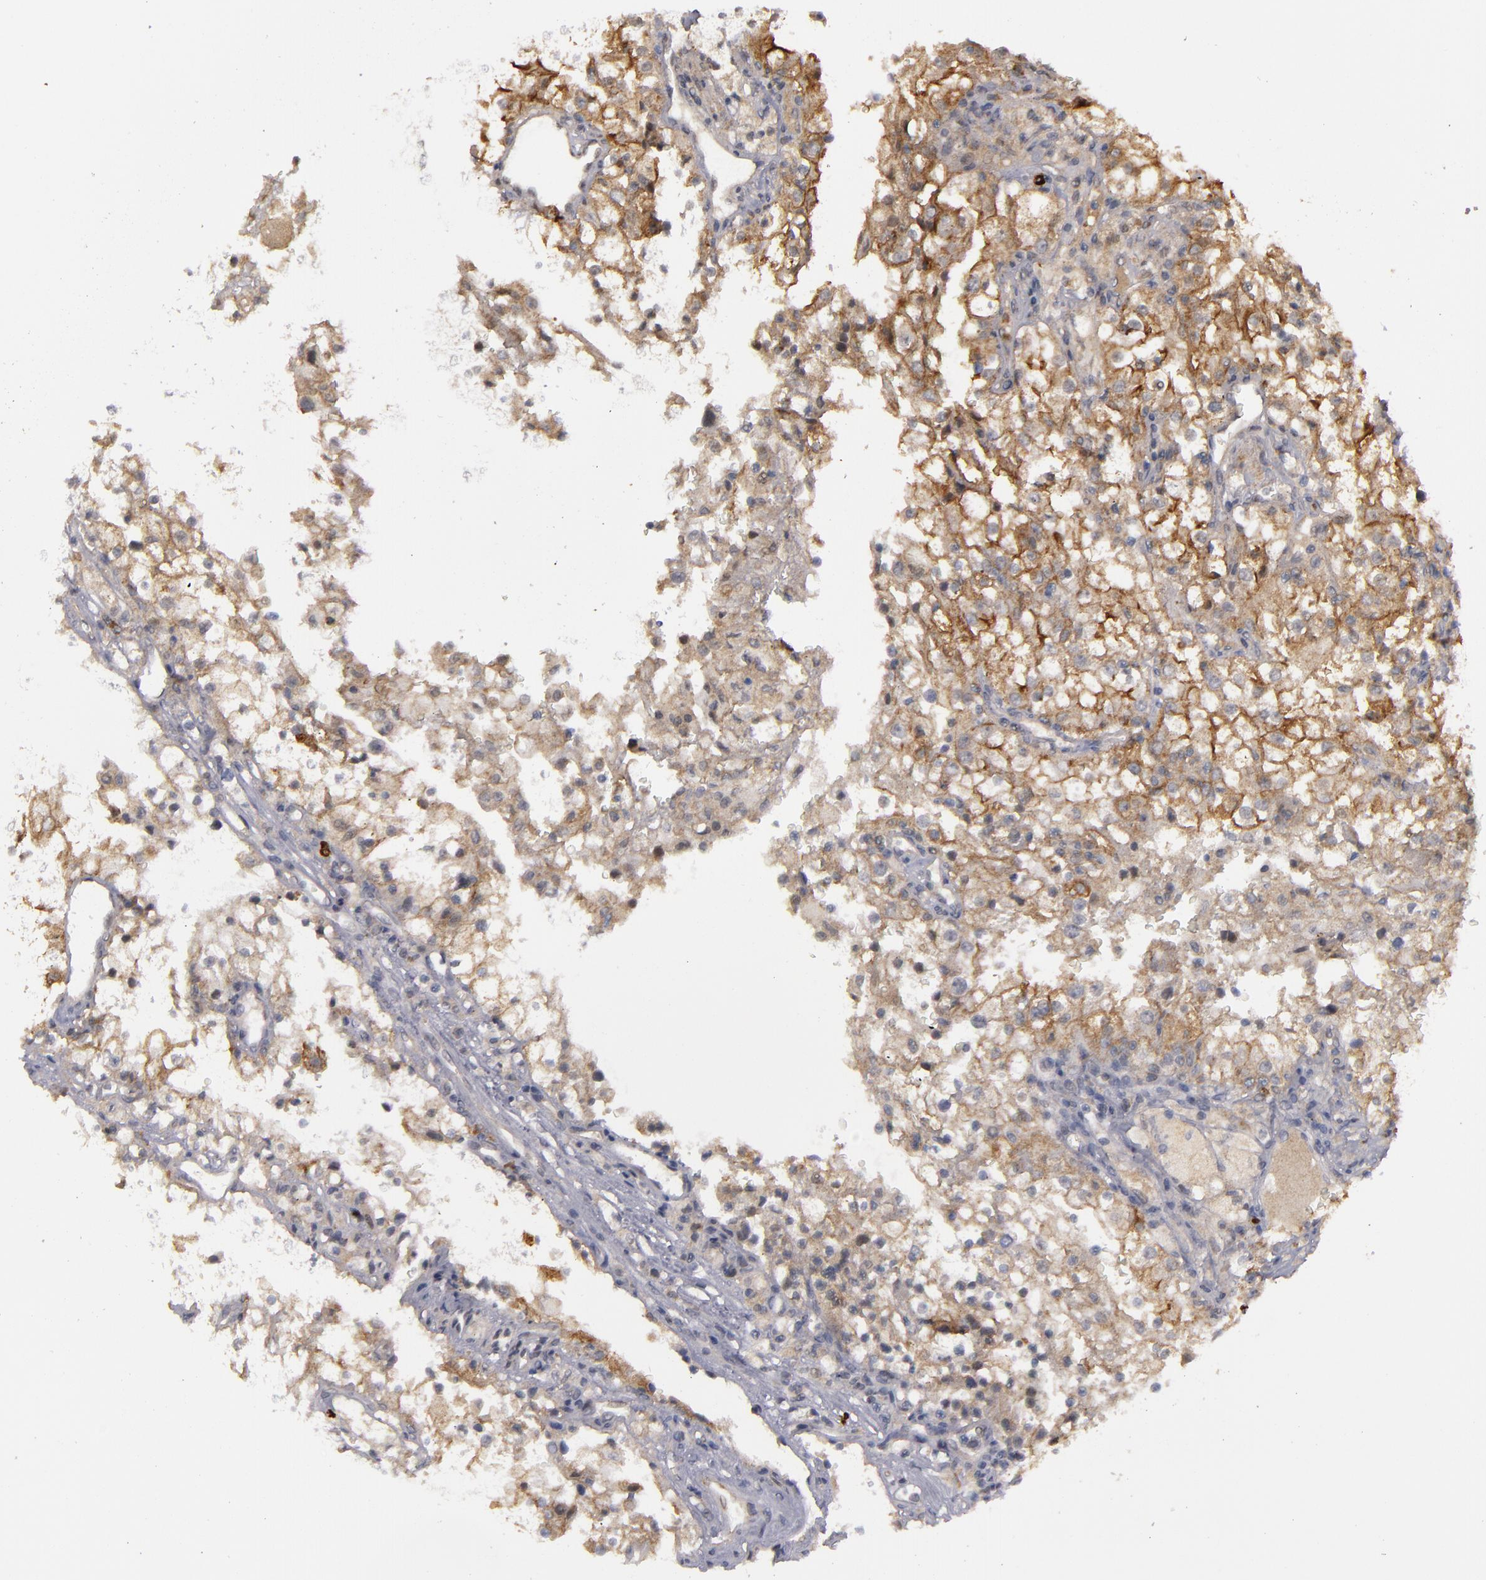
{"staining": {"intensity": "moderate", "quantity": ">75%", "location": "cytoplasmic/membranous"}, "tissue": "renal cancer", "cell_type": "Tumor cells", "image_type": "cancer", "snomed": [{"axis": "morphology", "description": "Adenocarcinoma, NOS"}, {"axis": "topography", "description": "Kidney"}], "caption": "Human renal adenocarcinoma stained for a protein (brown) demonstrates moderate cytoplasmic/membranous positive staining in about >75% of tumor cells.", "gene": "STX3", "patient": {"sex": "female", "age": 74}}